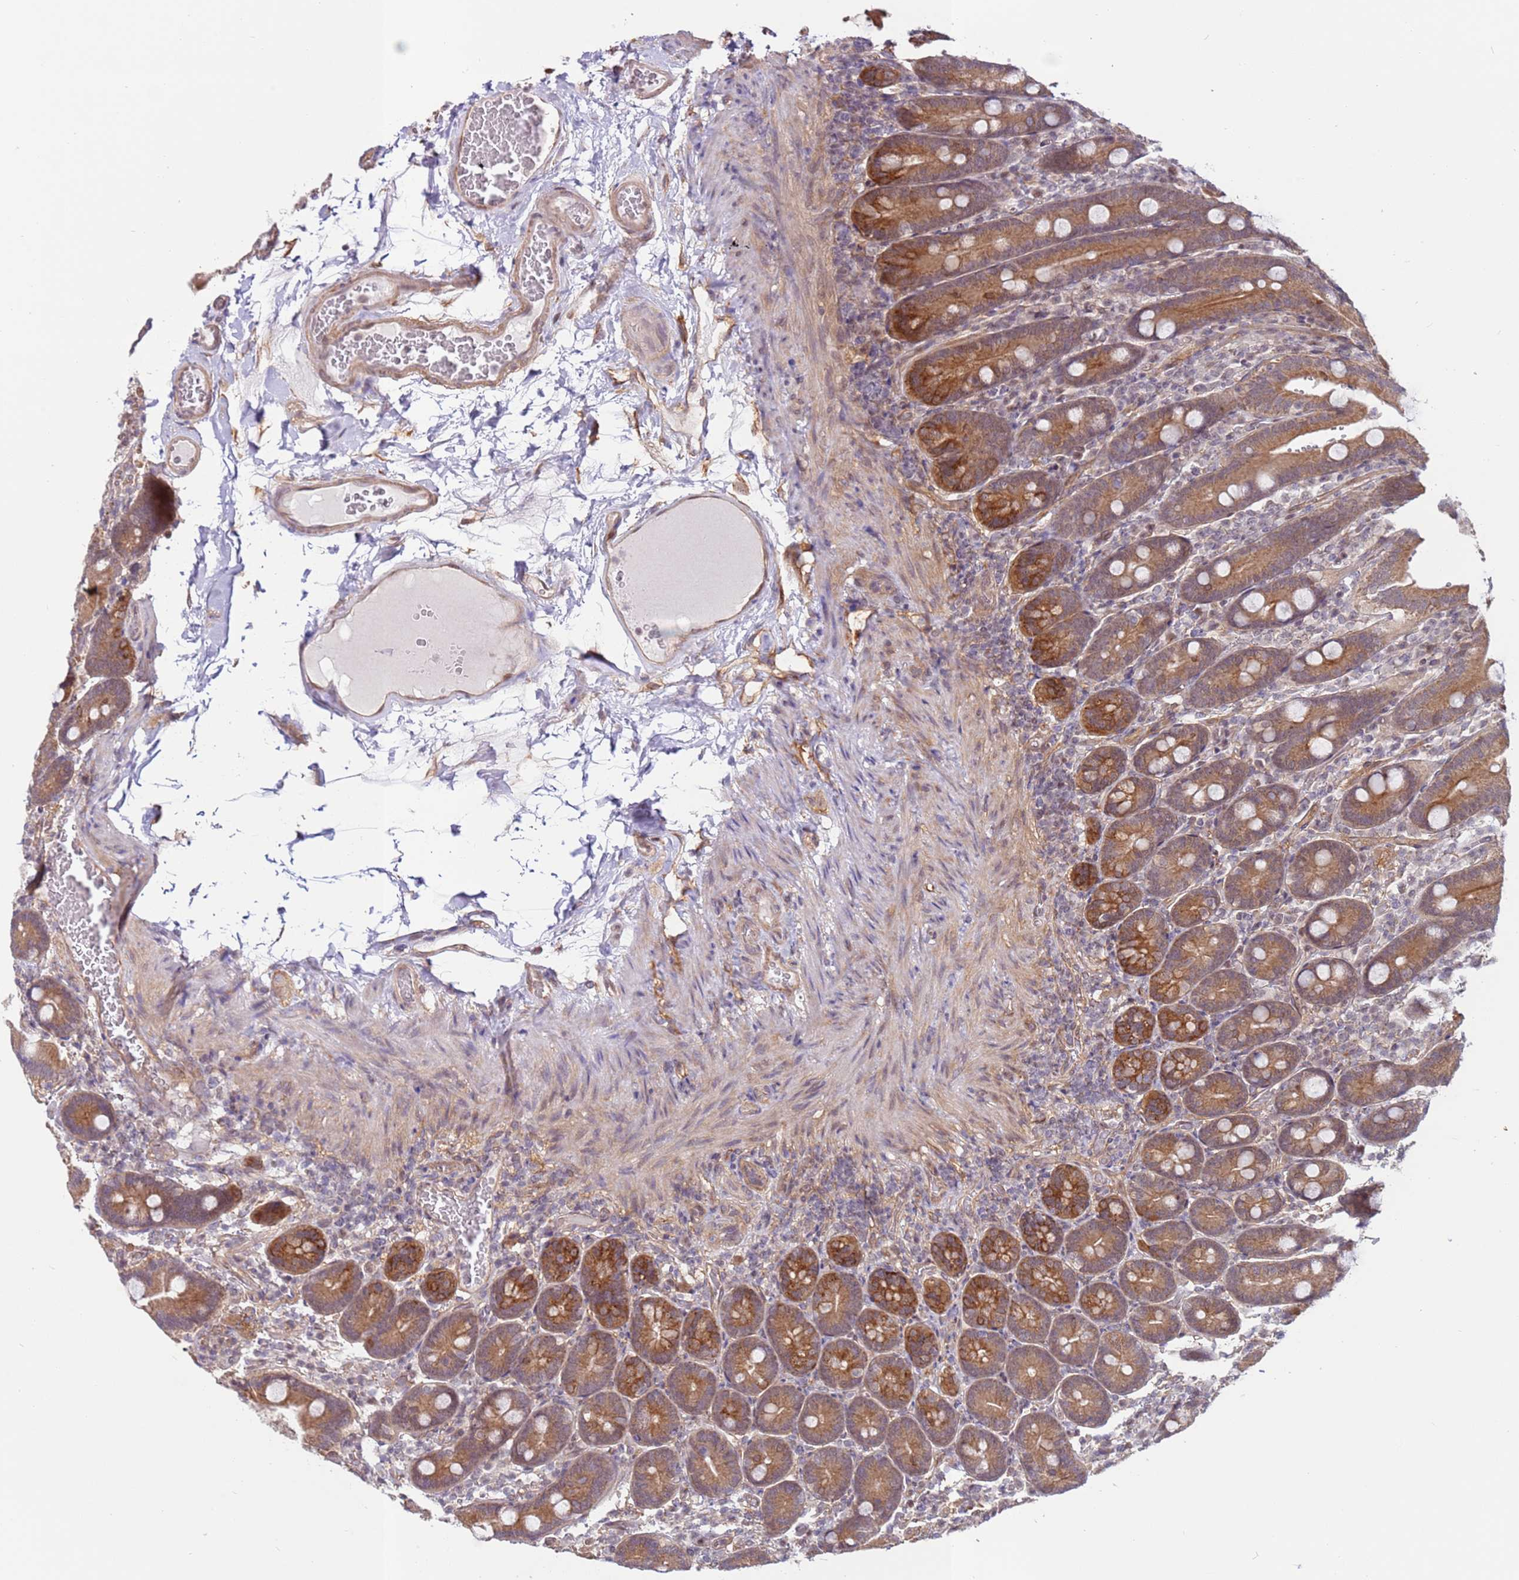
{"staining": {"intensity": "moderate", "quantity": ">75%", "location": "cytoplasmic/membranous"}, "tissue": "duodenum", "cell_type": "Glandular cells", "image_type": "normal", "snomed": [{"axis": "morphology", "description": "Normal tissue, NOS"}, {"axis": "topography", "description": "Duodenum"}], "caption": "A brown stain shows moderate cytoplasmic/membranous expression of a protein in glandular cells of unremarkable human duodenum. Nuclei are stained in blue.", "gene": "DCAF4", "patient": {"sex": "female", "age": 62}}